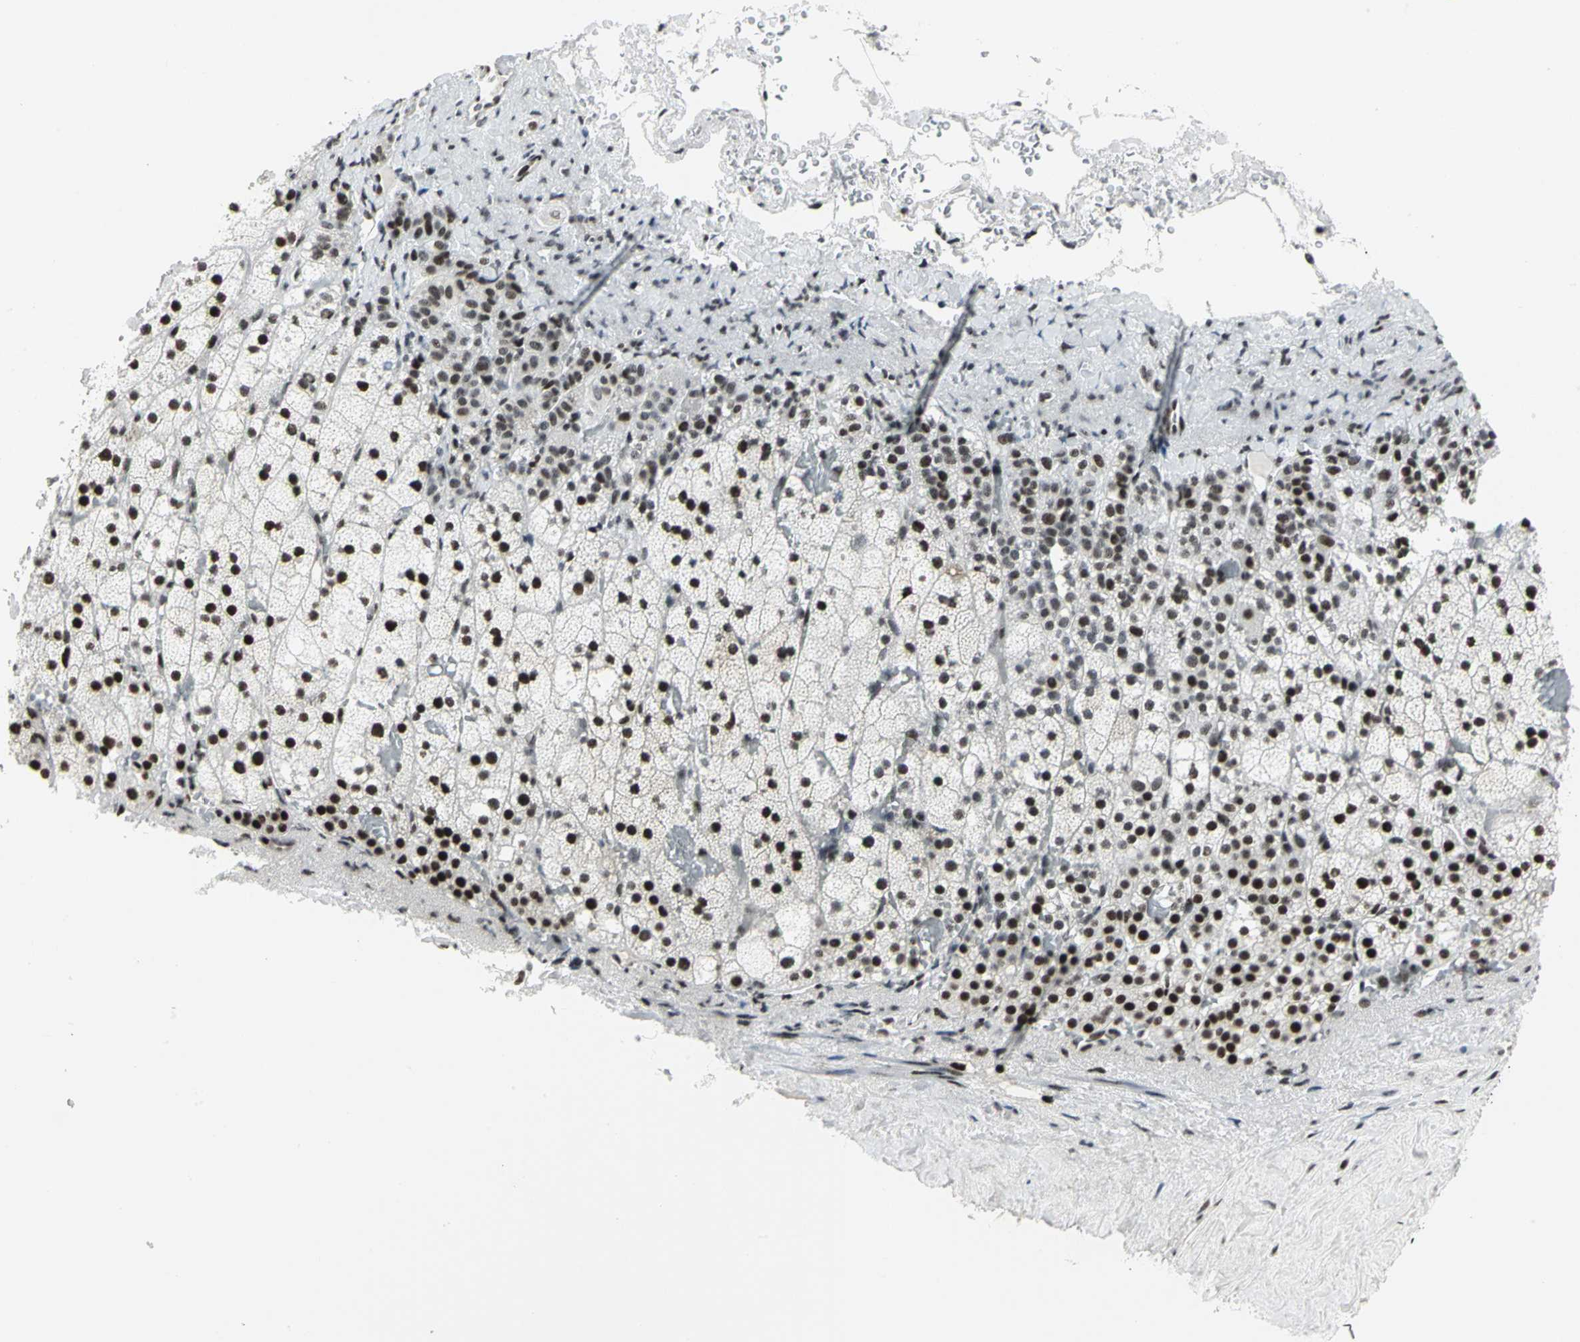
{"staining": {"intensity": "strong", "quantity": ">75%", "location": "nuclear"}, "tissue": "adrenal gland", "cell_type": "Glandular cells", "image_type": "normal", "snomed": [{"axis": "morphology", "description": "Normal tissue, NOS"}, {"axis": "topography", "description": "Adrenal gland"}], "caption": "IHC staining of unremarkable adrenal gland, which exhibits high levels of strong nuclear expression in about >75% of glandular cells indicating strong nuclear protein staining. The staining was performed using DAB (brown) for protein detection and nuclei were counterstained in hematoxylin (blue).", "gene": "SMARCA4", "patient": {"sex": "male", "age": 35}}